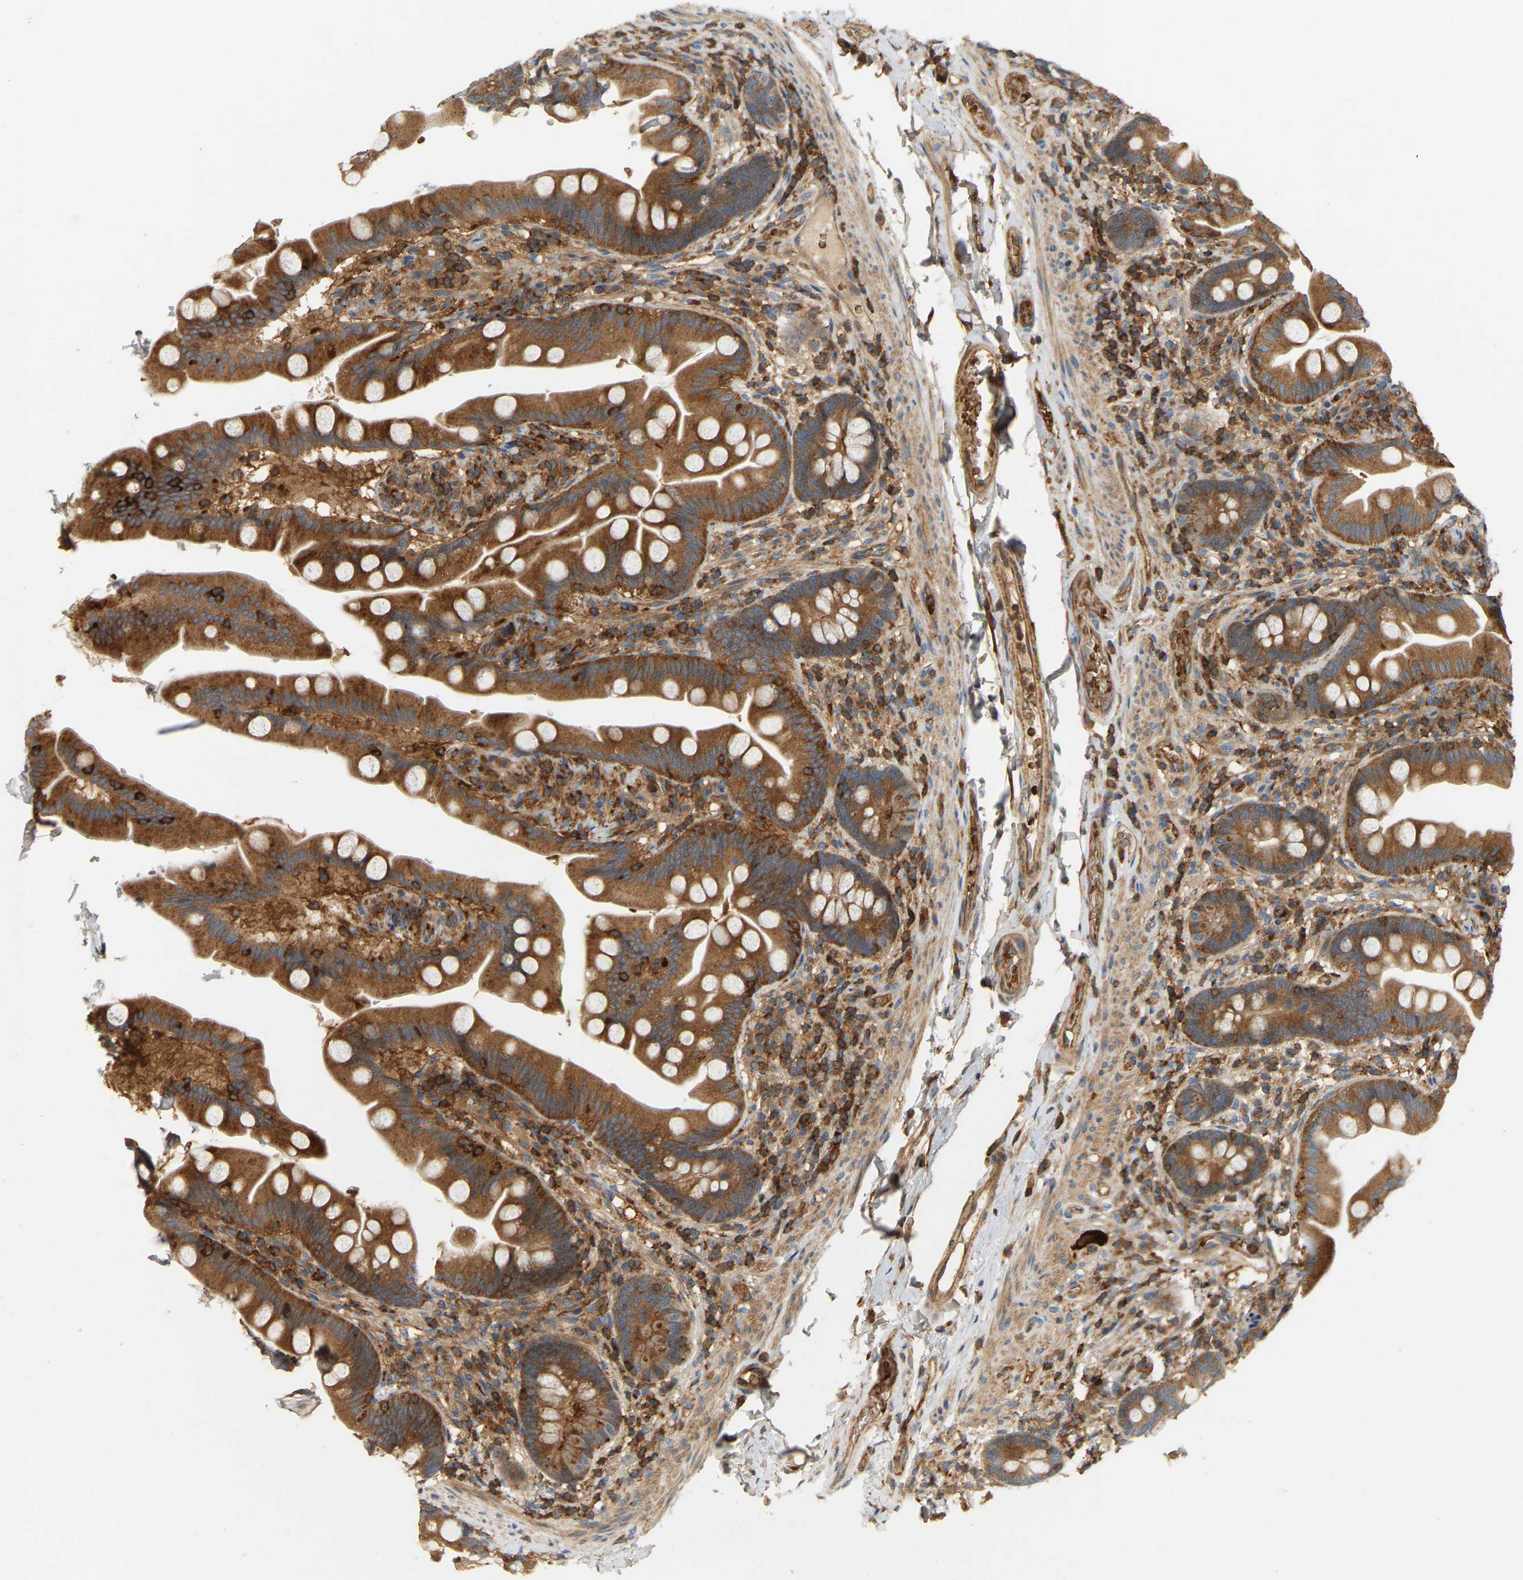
{"staining": {"intensity": "strong", "quantity": ">75%", "location": "cytoplasmic/membranous"}, "tissue": "small intestine", "cell_type": "Glandular cells", "image_type": "normal", "snomed": [{"axis": "morphology", "description": "Normal tissue, NOS"}, {"axis": "topography", "description": "Small intestine"}], "caption": "The histopathology image exhibits a brown stain indicating the presence of a protein in the cytoplasmic/membranous of glandular cells in small intestine.", "gene": "AKAP13", "patient": {"sex": "female", "age": 56}}